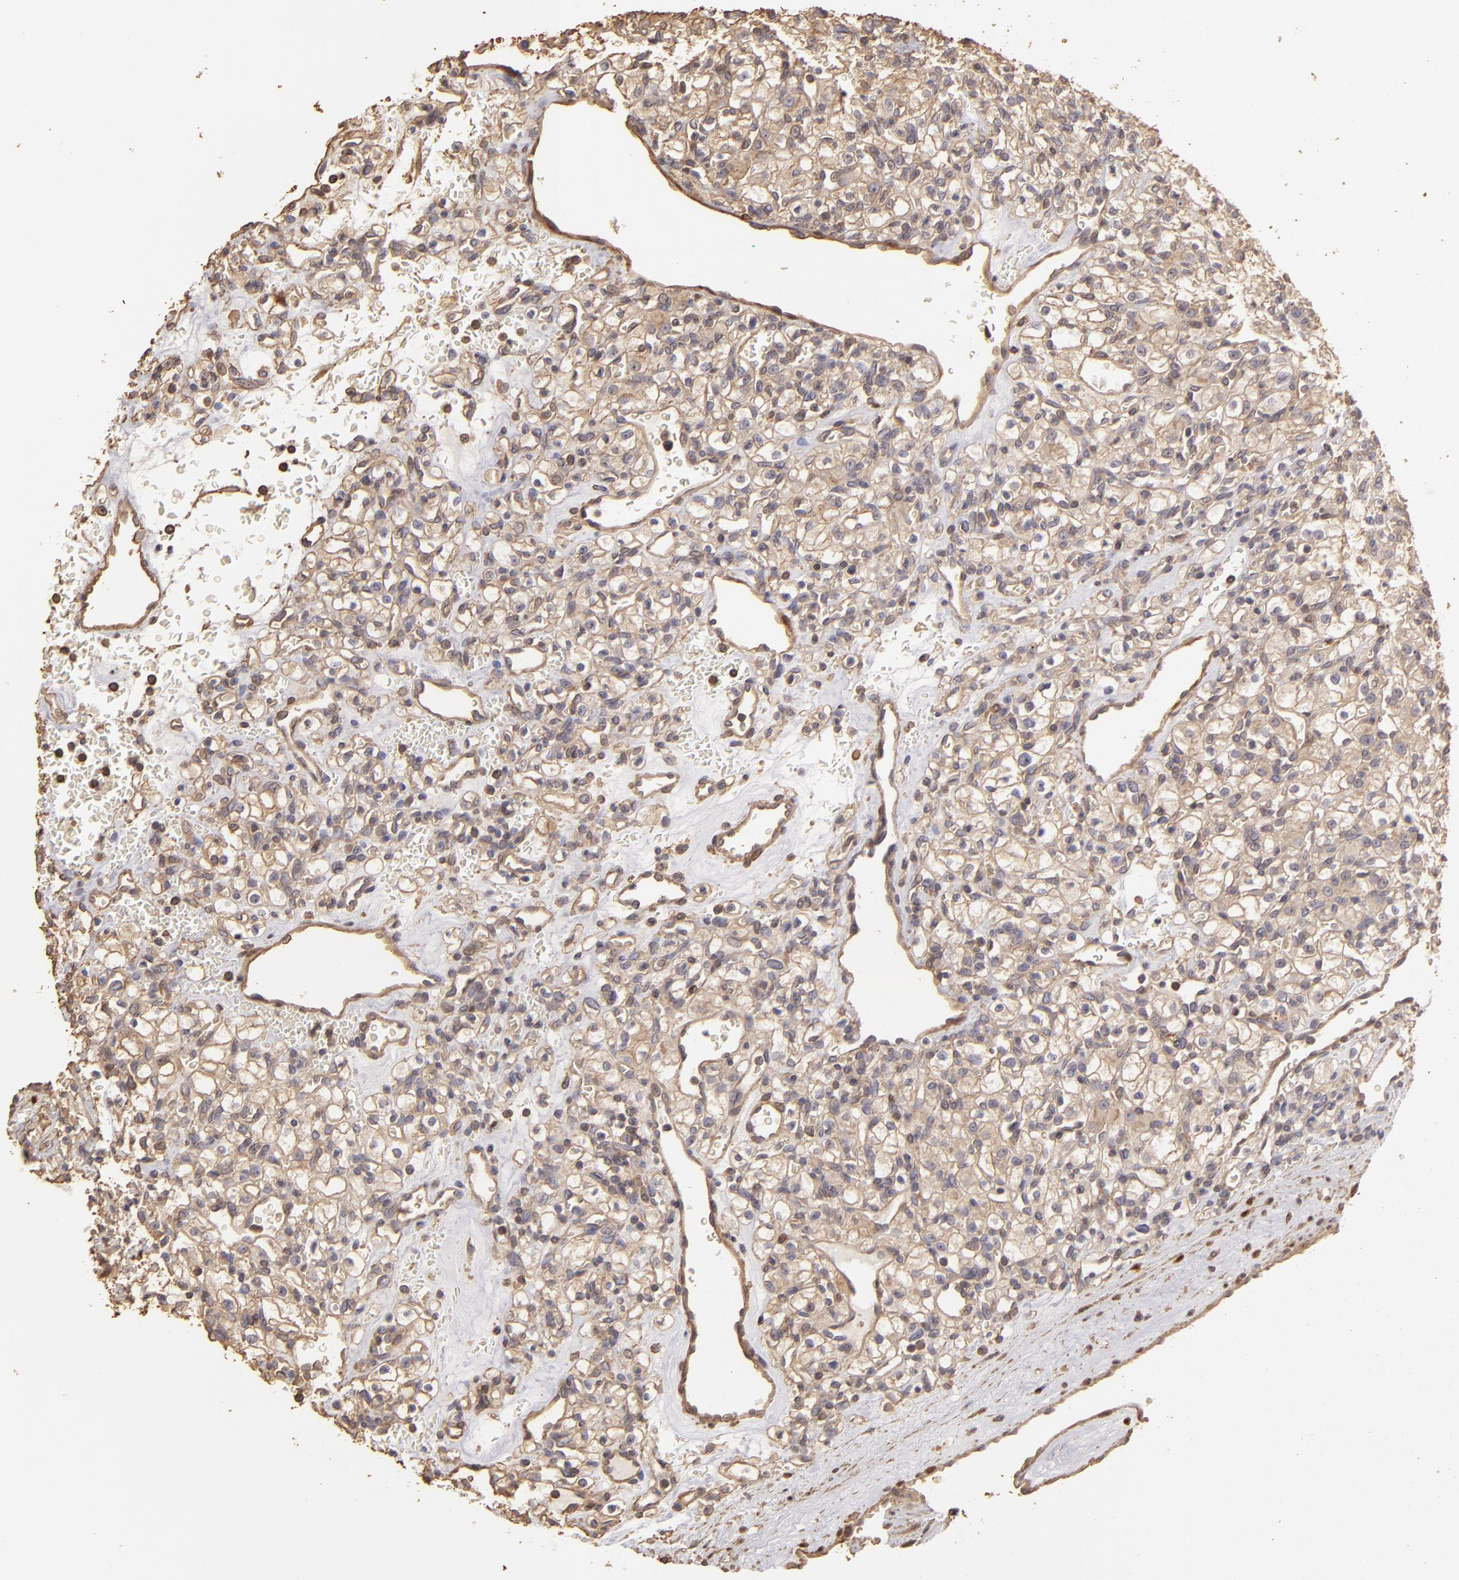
{"staining": {"intensity": "weak", "quantity": ">75%", "location": "cytoplasmic/membranous"}, "tissue": "renal cancer", "cell_type": "Tumor cells", "image_type": "cancer", "snomed": [{"axis": "morphology", "description": "Adenocarcinoma, NOS"}, {"axis": "topography", "description": "Kidney"}], "caption": "A micrograph of human adenocarcinoma (renal) stained for a protein demonstrates weak cytoplasmic/membranous brown staining in tumor cells.", "gene": "HSPB6", "patient": {"sex": "female", "age": 62}}